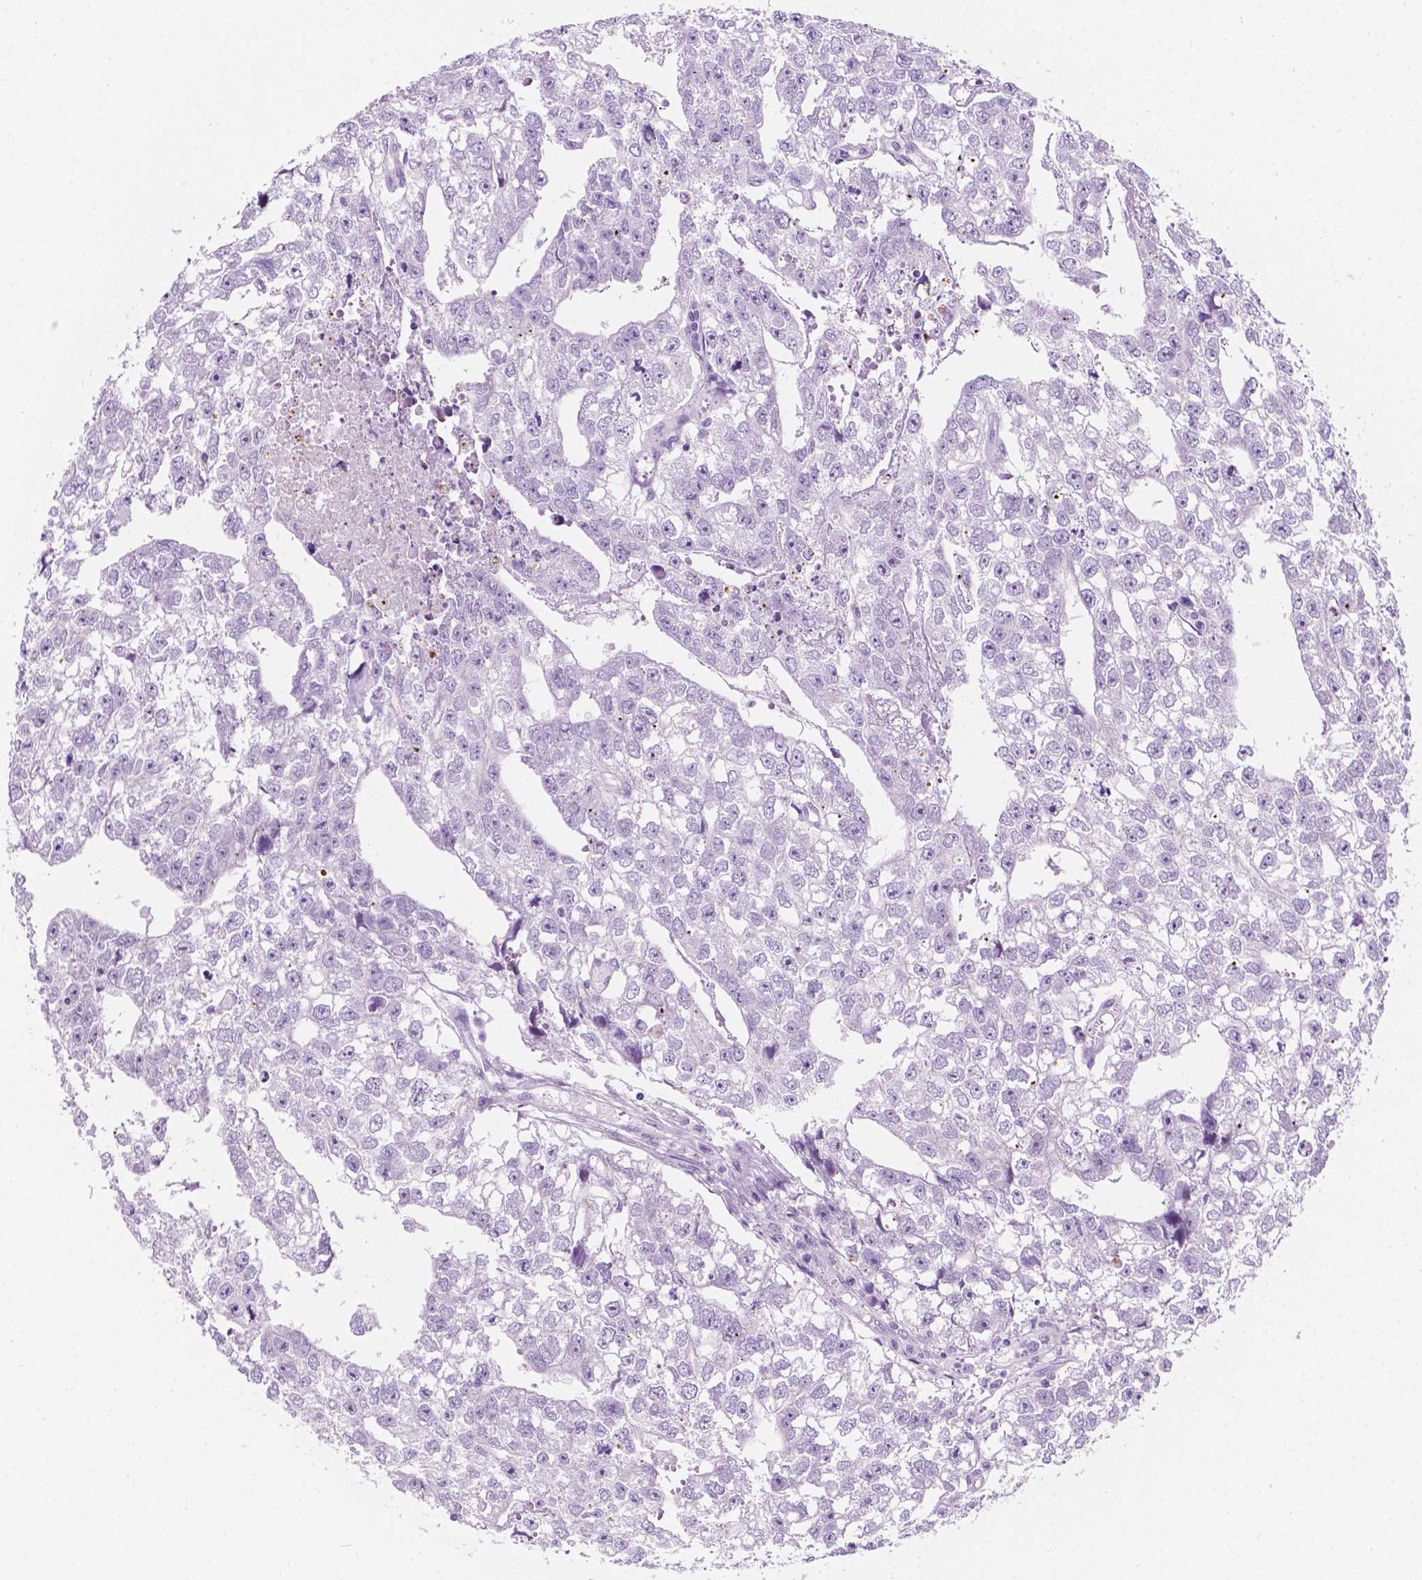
{"staining": {"intensity": "negative", "quantity": "none", "location": "none"}, "tissue": "testis cancer", "cell_type": "Tumor cells", "image_type": "cancer", "snomed": [{"axis": "morphology", "description": "Carcinoma, Embryonal, NOS"}, {"axis": "morphology", "description": "Teratoma, malignant, NOS"}, {"axis": "topography", "description": "Testis"}], "caption": "Immunohistochemical staining of testis cancer demonstrates no significant staining in tumor cells.", "gene": "NOS1AP", "patient": {"sex": "male", "age": 44}}